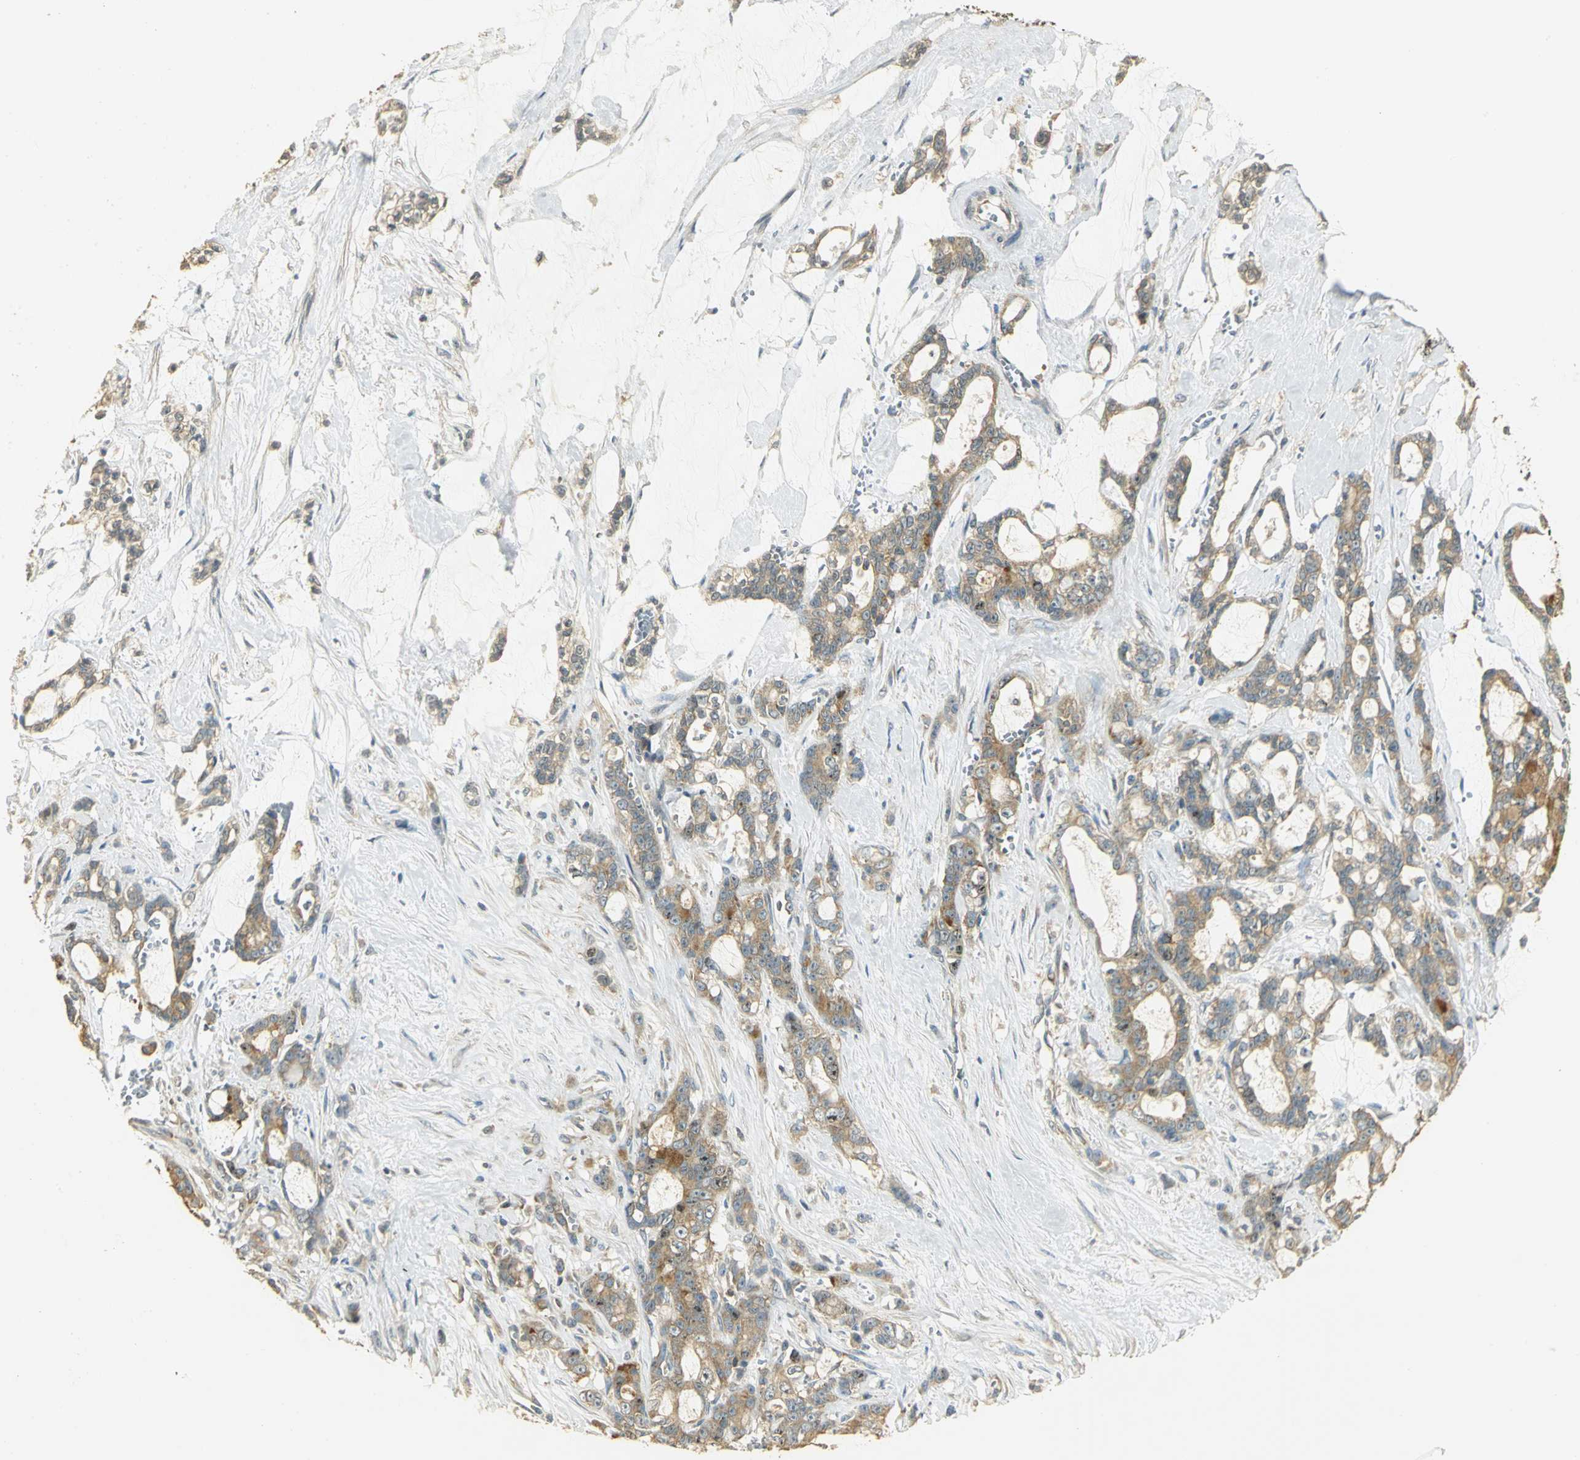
{"staining": {"intensity": "moderate", "quantity": ">75%", "location": "cytoplasmic/membranous"}, "tissue": "pancreatic cancer", "cell_type": "Tumor cells", "image_type": "cancer", "snomed": [{"axis": "morphology", "description": "Adenocarcinoma, NOS"}, {"axis": "topography", "description": "Pancreas"}], "caption": "High-power microscopy captured an IHC photomicrograph of pancreatic cancer, revealing moderate cytoplasmic/membranous expression in about >75% of tumor cells.", "gene": "RARS1", "patient": {"sex": "female", "age": 73}}